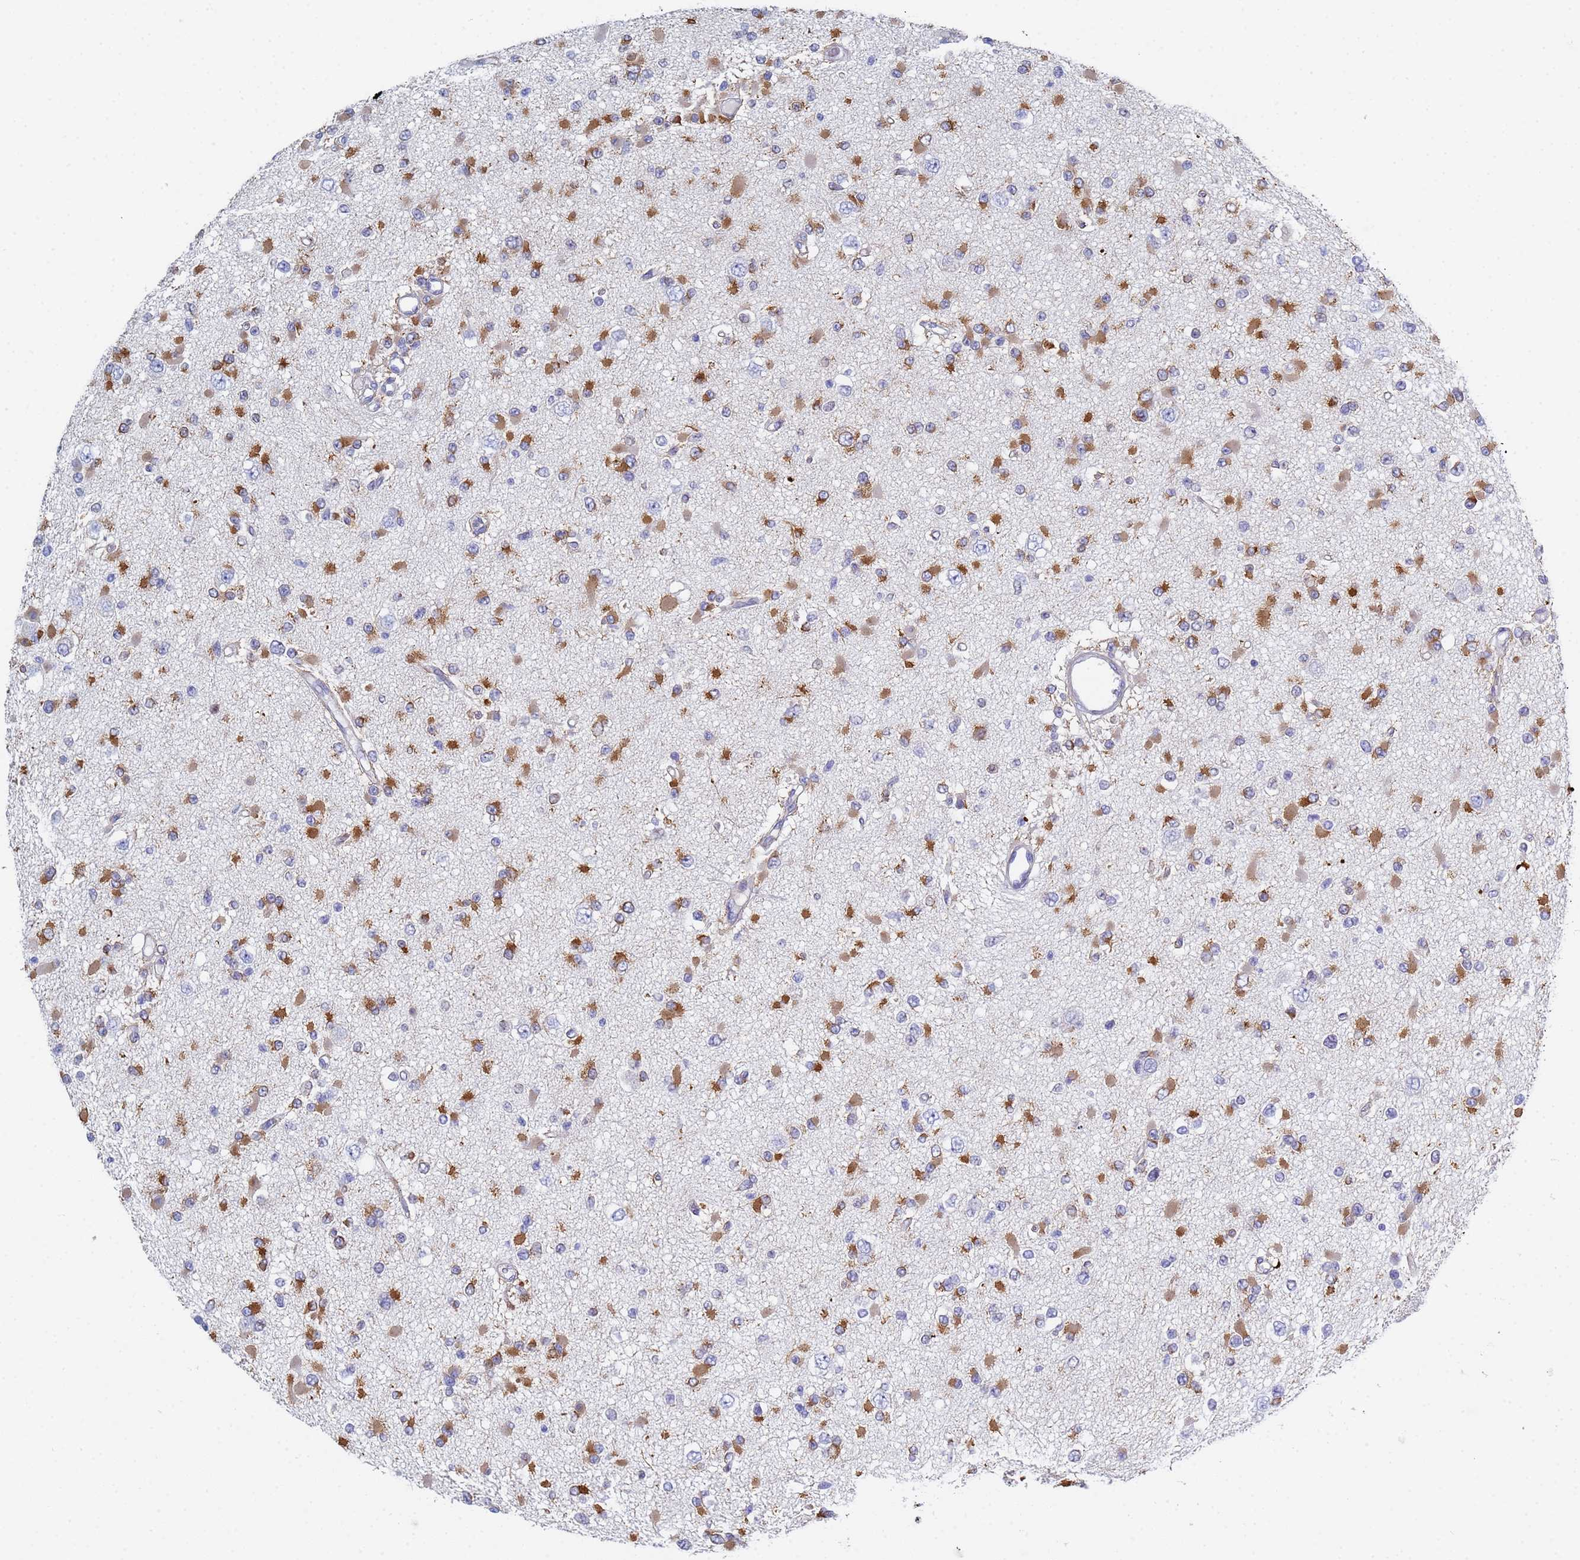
{"staining": {"intensity": "moderate", "quantity": ">75%", "location": "cytoplasmic/membranous"}, "tissue": "glioma", "cell_type": "Tumor cells", "image_type": "cancer", "snomed": [{"axis": "morphology", "description": "Glioma, malignant, Low grade"}, {"axis": "topography", "description": "Brain"}], "caption": "This image displays glioma stained with immunohistochemistry (IHC) to label a protein in brown. The cytoplasmic/membranous of tumor cells show moderate positivity for the protein. Nuclei are counter-stained blue.", "gene": "GDAP2", "patient": {"sex": "female", "age": 22}}